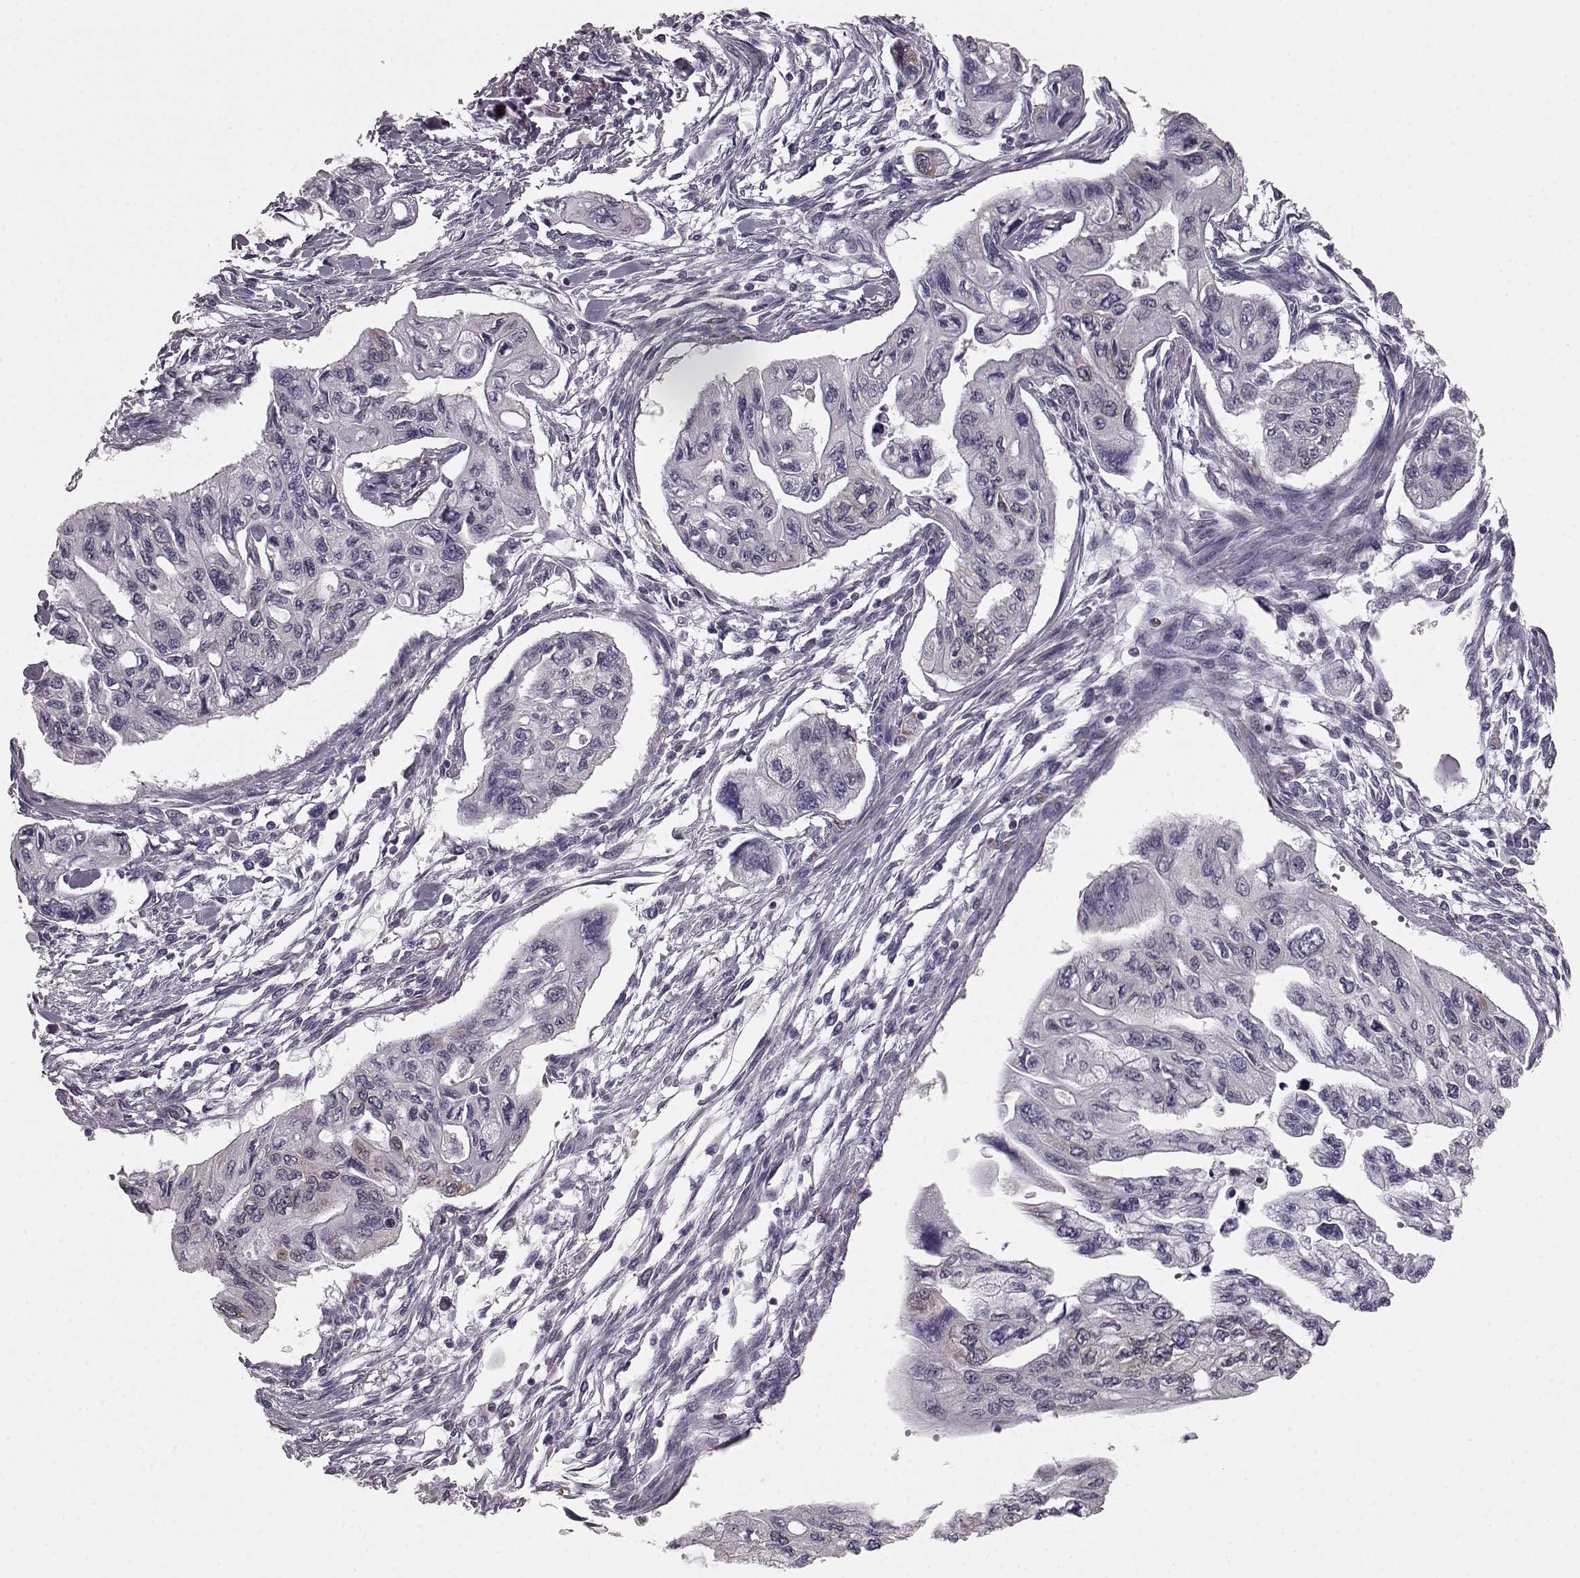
{"staining": {"intensity": "negative", "quantity": "none", "location": "none"}, "tissue": "pancreatic cancer", "cell_type": "Tumor cells", "image_type": "cancer", "snomed": [{"axis": "morphology", "description": "Adenocarcinoma, NOS"}, {"axis": "topography", "description": "Pancreas"}], "caption": "IHC histopathology image of human pancreatic cancer (adenocarcinoma) stained for a protein (brown), which shows no staining in tumor cells.", "gene": "ELOVL5", "patient": {"sex": "female", "age": 76}}